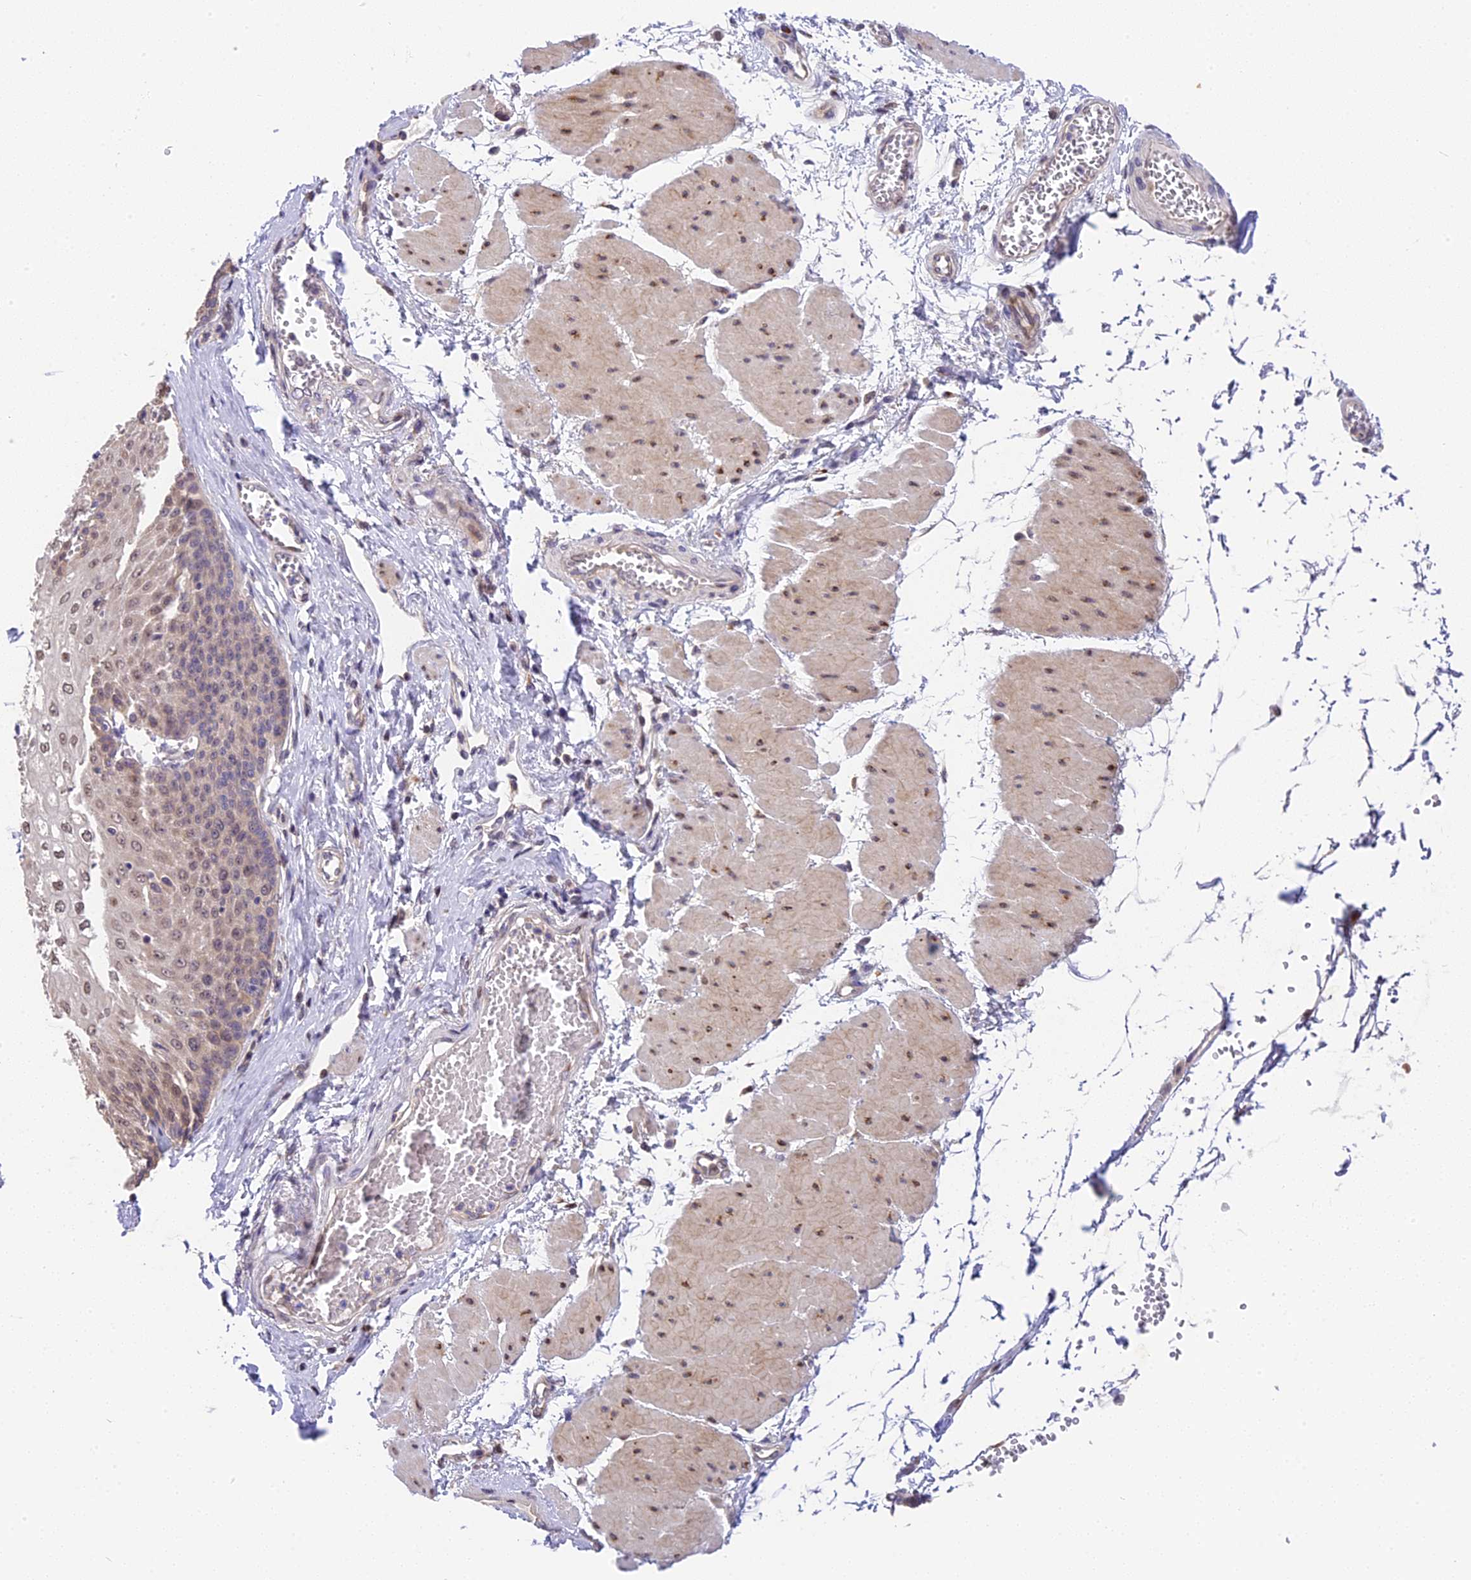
{"staining": {"intensity": "weak", "quantity": "25%-75%", "location": "cytoplasmic/membranous,nuclear"}, "tissue": "esophagus", "cell_type": "Squamous epithelial cells", "image_type": "normal", "snomed": [{"axis": "morphology", "description": "Normal tissue, NOS"}, {"axis": "topography", "description": "Esophagus"}], "caption": "Immunohistochemistry (DAB (3,3'-diaminobenzidine)) staining of benign esophagus displays weak cytoplasmic/membranous,nuclear protein staining in approximately 25%-75% of squamous epithelial cells. The staining was performed using DAB (3,3'-diaminobenzidine) to visualize the protein expression in brown, while the nuclei were stained in blue with hematoxylin (Magnification: 20x).", "gene": "BSCL2", "patient": {"sex": "male", "age": 60}}